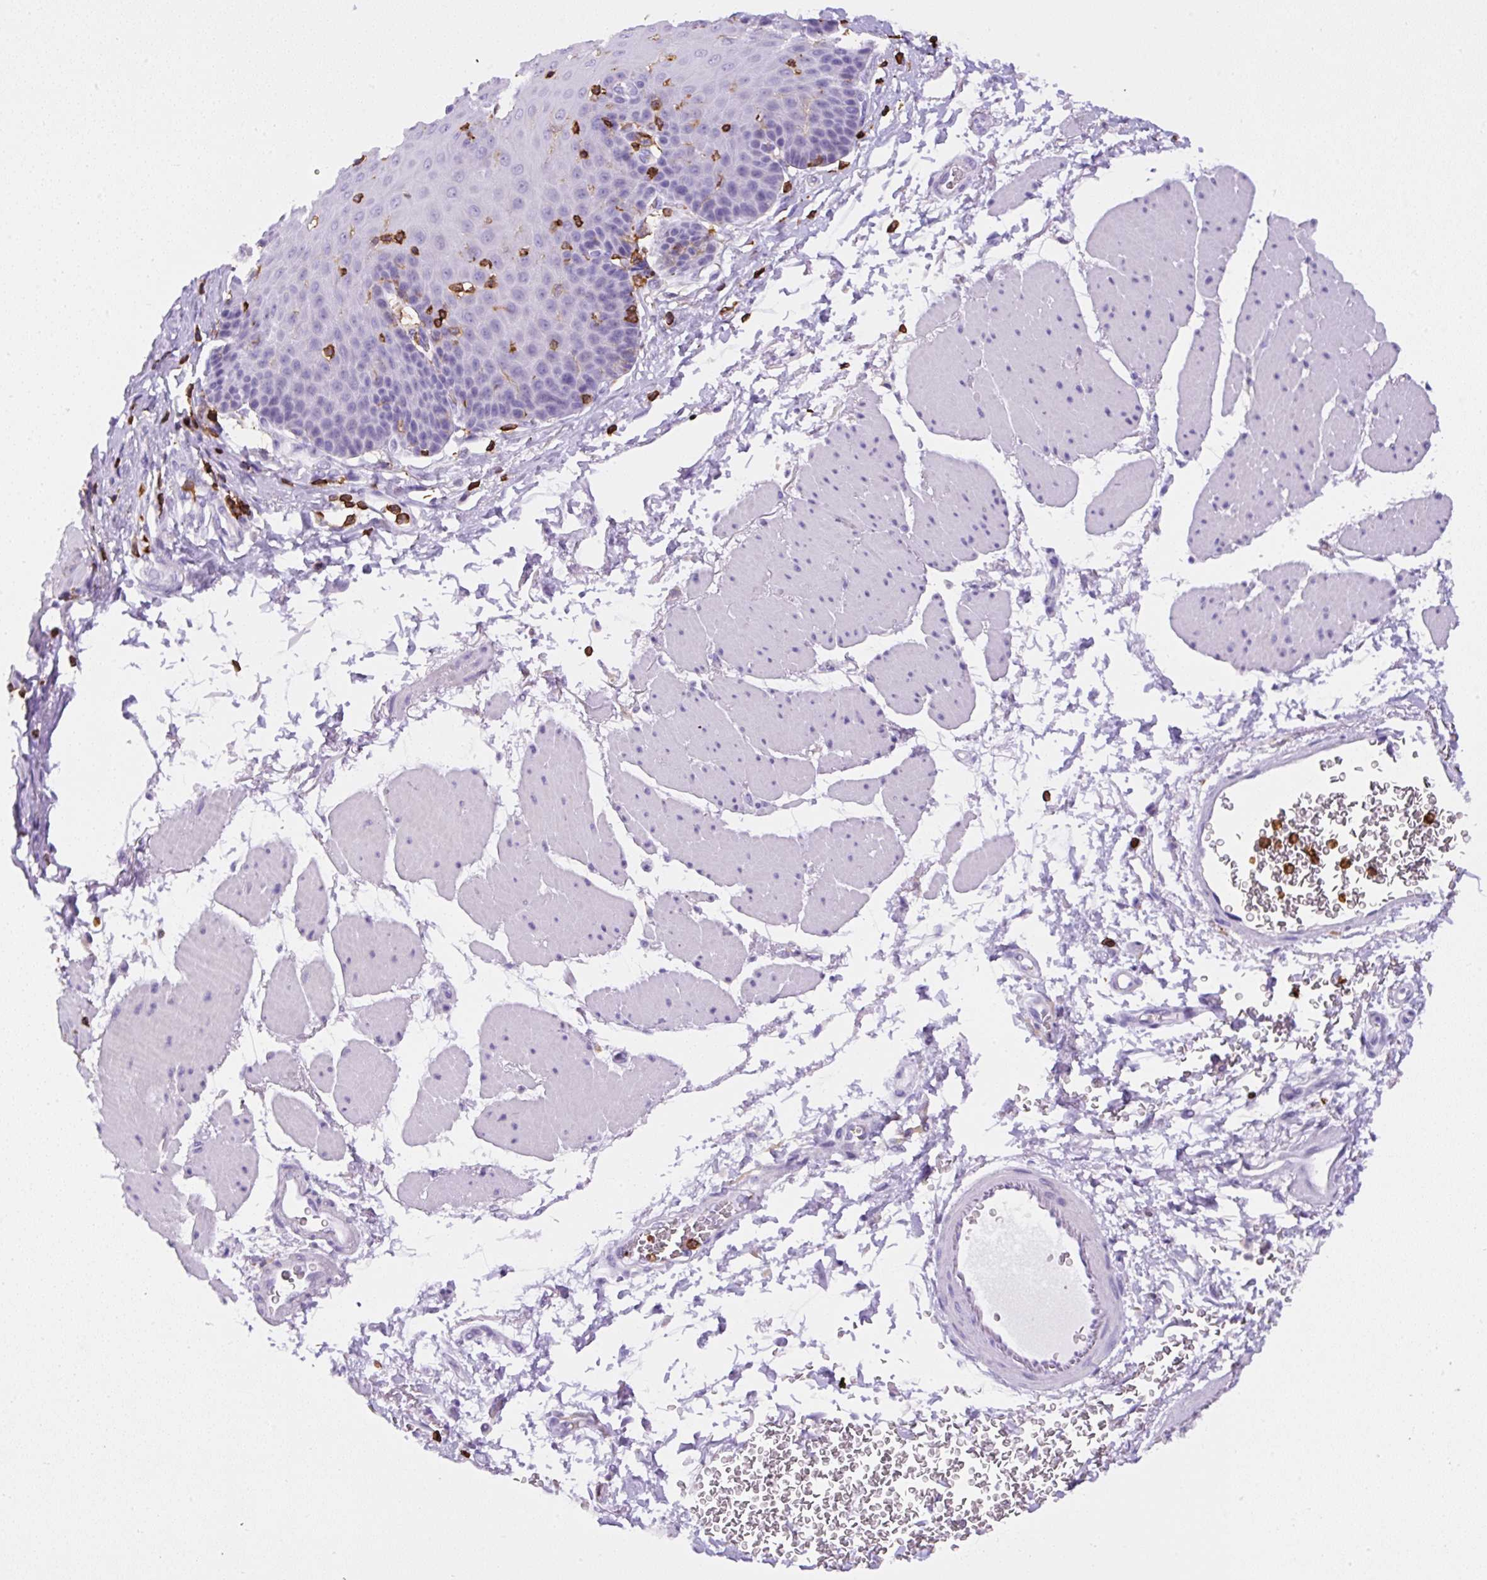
{"staining": {"intensity": "negative", "quantity": "none", "location": "none"}, "tissue": "esophagus", "cell_type": "Squamous epithelial cells", "image_type": "normal", "snomed": [{"axis": "morphology", "description": "Normal tissue, NOS"}, {"axis": "topography", "description": "Esophagus"}], "caption": "Image shows no protein staining in squamous epithelial cells of unremarkable esophagus. (Brightfield microscopy of DAB IHC at high magnification).", "gene": "FAM228B", "patient": {"sex": "female", "age": 81}}